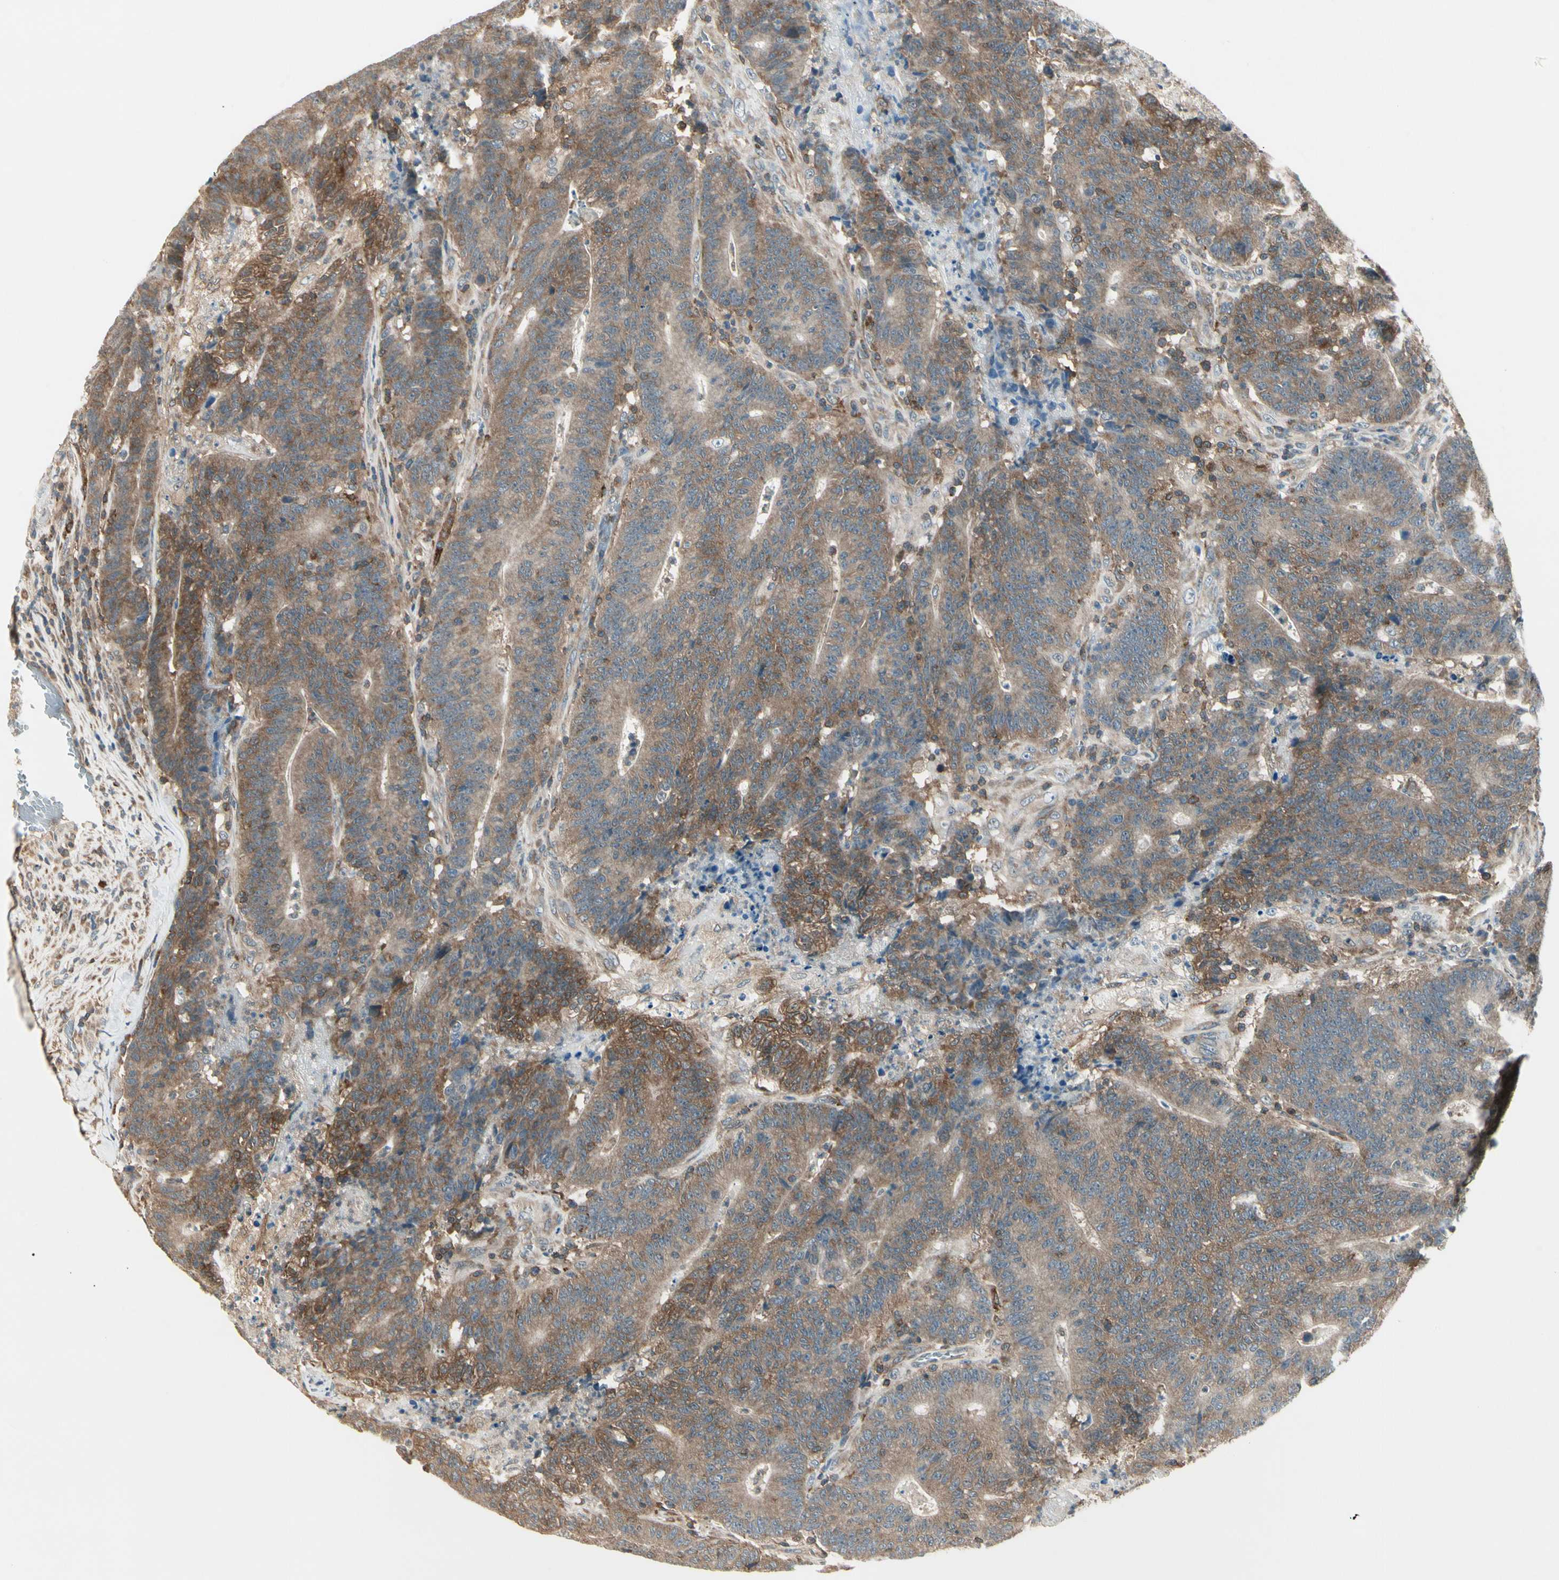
{"staining": {"intensity": "weak", "quantity": ">75%", "location": "cytoplasmic/membranous"}, "tissue": "colorectal cancer", "cell_type": "Tumor cells", "image_type": "cancer", "snomed": [{"axis": "morphology", "description": "Normal tissue, NOS"}, {"axis": "morphology", "description": "Adenocarcinoma, NOS"}, {"axis": "topography", "description": "Colon"}], "caption": "Human colorectal cancer stained with a brown dye exhibits weak cytoplasmic/membranous positive positivity in about >75% of tumor cells.", "gene": "OXSR1", "patient": {"sex": "female", "age": 75}}